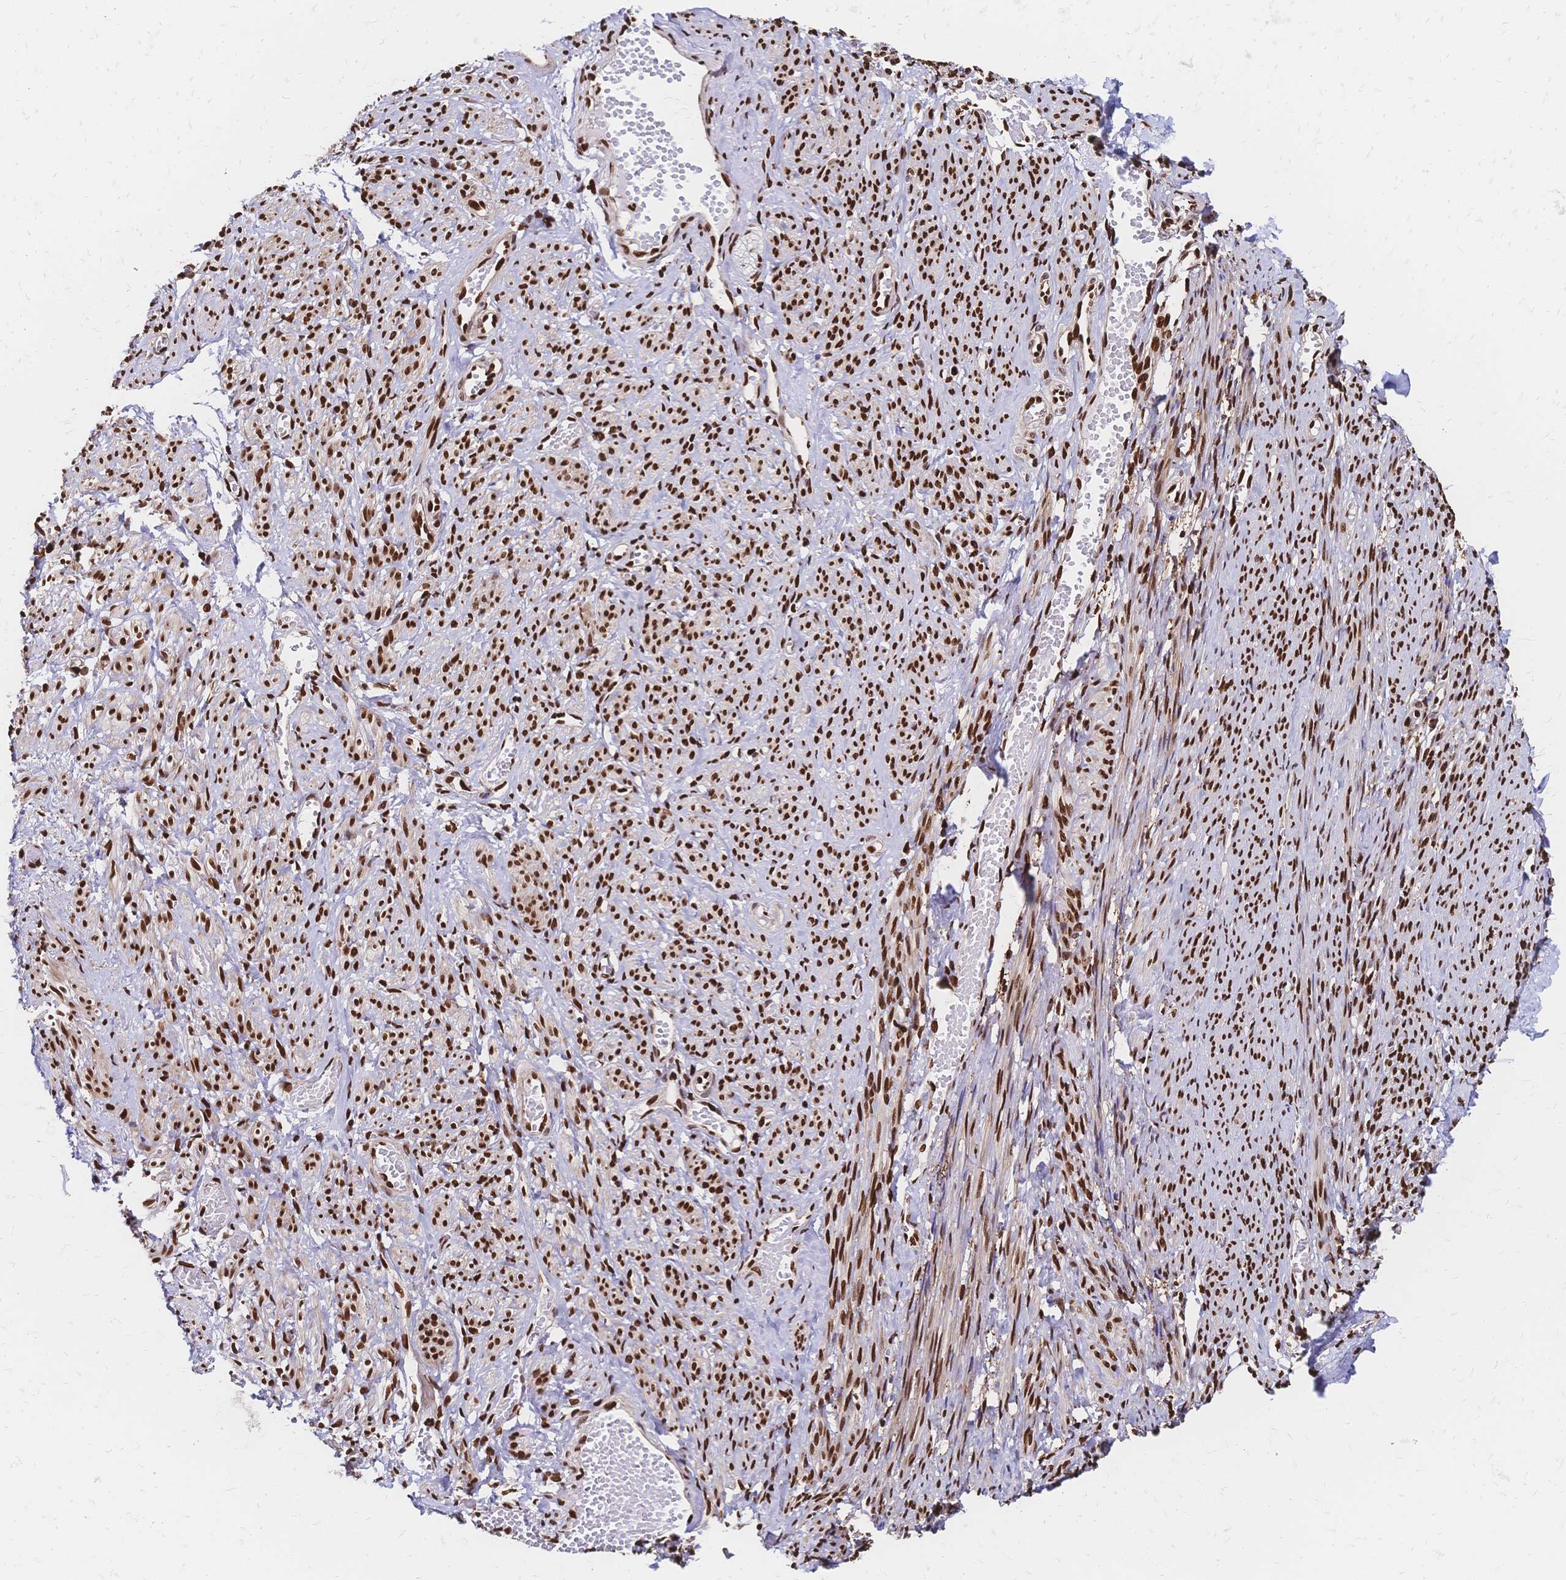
{"staining": {"intensity": "strong", "quantity": ">75%", "location": "nuclear"}, "tissue": "smooth muscle", "cell_type": "Smooth muscle cells", "image_type": "normal", "snomed": [{"axis": "morphology", "description": "Normal tissue, NOS"}, {"axis": "topography", "description": "Smooth muscle"}], "caption": "This micrograph shows benign smooth muscle stained with immunohistochemistry to label a protein in brown. The nuclear of smooth muscle cells show strong positivity for the protein. Nuclei are counter-stained blue.", "gene": "HDGF", "patient": {"sex": "female", "age": 65}}